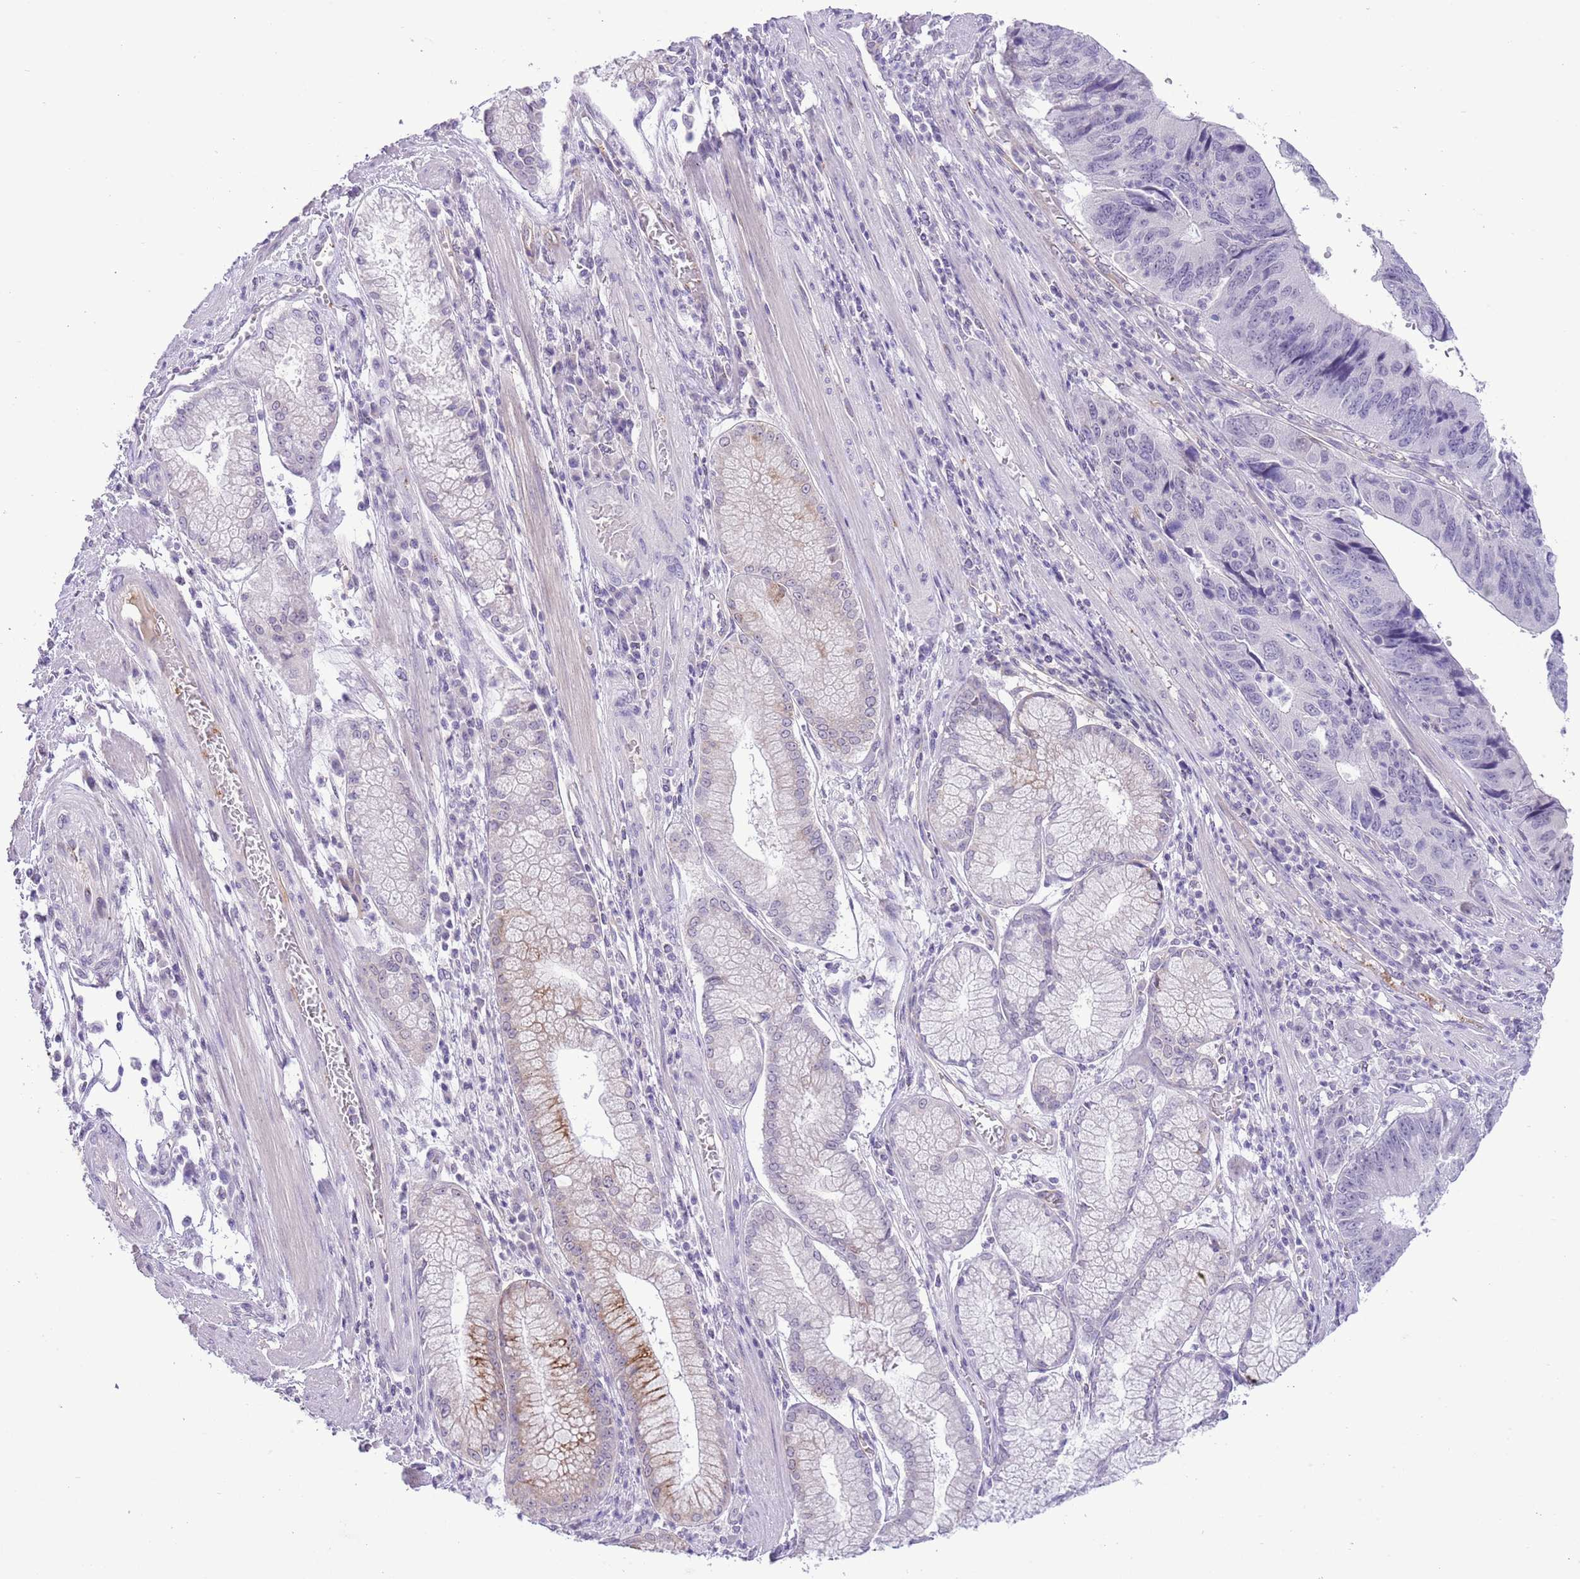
{"staining": {"intensity": "negative", "quantity": "none", "location": "none"}, "tissue": "stomach cancer", "cell_type": "Tumor cells", "image_type": "cancer", "snomed": [{"axis": "morphology", "description": "Adenocarcinoma, NOS"}, {"axis": "topography", "description": "Stomach"}], "caption": "DAB (3,3'-diaminobenzidine) immunohistochemical staining of stomach adenocarcinoma shows no significant positivity in tumor cells. (Brightfield microscopy of DAB (3,3'-diaminobenzidine) immunohistochemistry at high magnification).", "gene": "MIDN", "patient": {"sex": "male", "age": 59}}